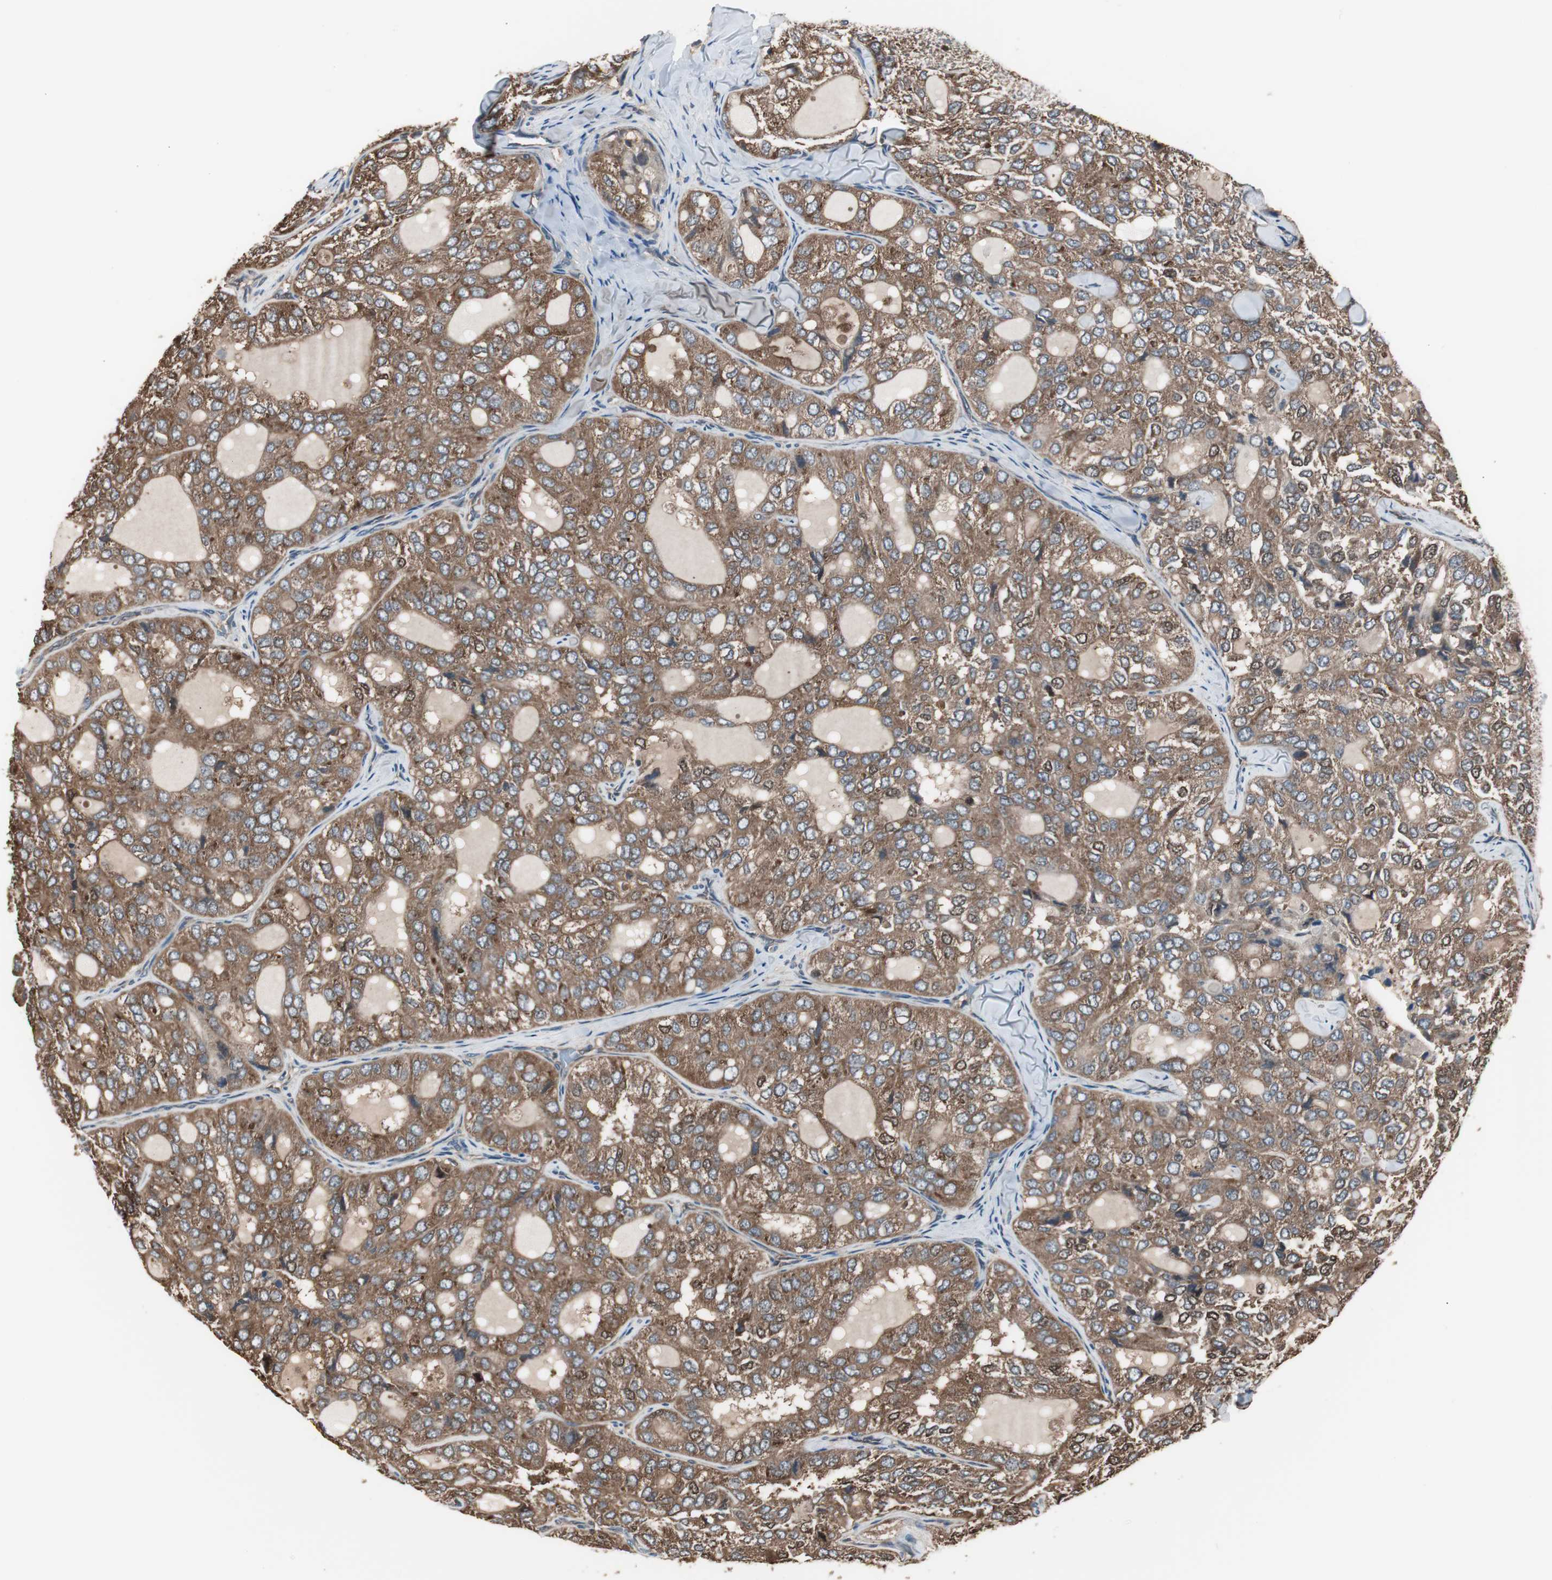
{"staining": {"intensity": "strong", "quantity": ">75%", "location": "cytoplasmic/membranous"}, "tissue": "thyroid cancer", "cell_type": "Tumor cells", "image_type": "cancer", "snomed": [{"axis": "morphology", "description": "Follicular adenoma carcinoma, NOS"}, {"axis": "topography", "description": "Thyroid gland"}], "caption": "Tumor cells reveal high levels of strong cytoplasmic/membranous staining in about >75% of cells in thyroid follicular adenoma carcinoma.", "gene": "CAPNS1", "patient": {"sex": "male", "age": 75}}